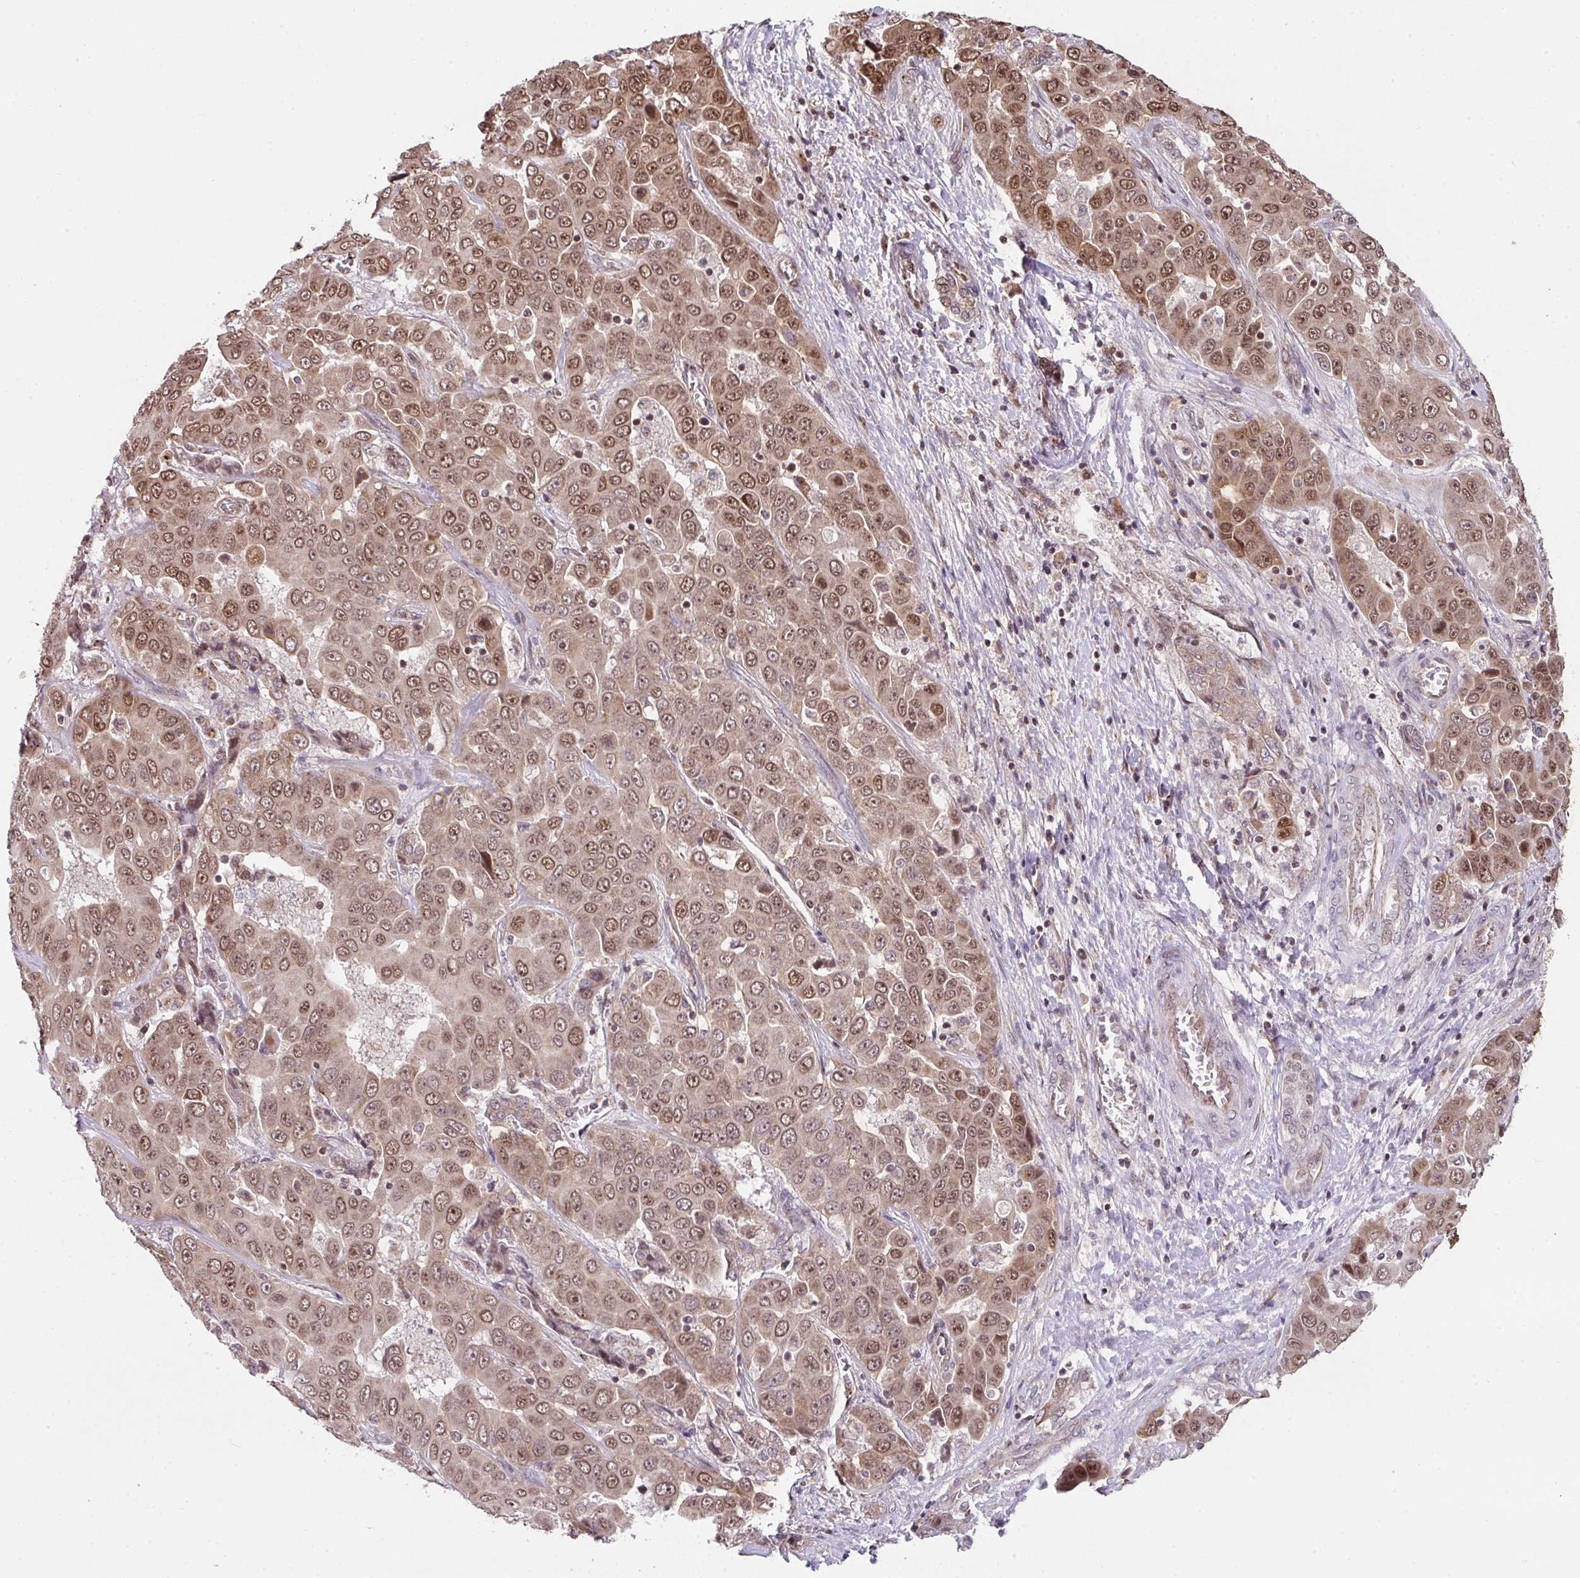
{"staining": {"intensity": "moderate", "quantity": ">75%", "location": "nuclear"}, "tissue": "liver cancer", "cell_type": "Tumor cells", "image_type": "cancer", "snomed": [{"axis": "morphology", "description": "Cholangiocarcinoma"}, {"axis": "topography", "description": "Liver"}], "caption": "Moderate nuclear protein positivity is present in about >75% of tumor cells in liver cancer.", "gene": "PLK1", "patient": {"sex": "female", "age": 52}}